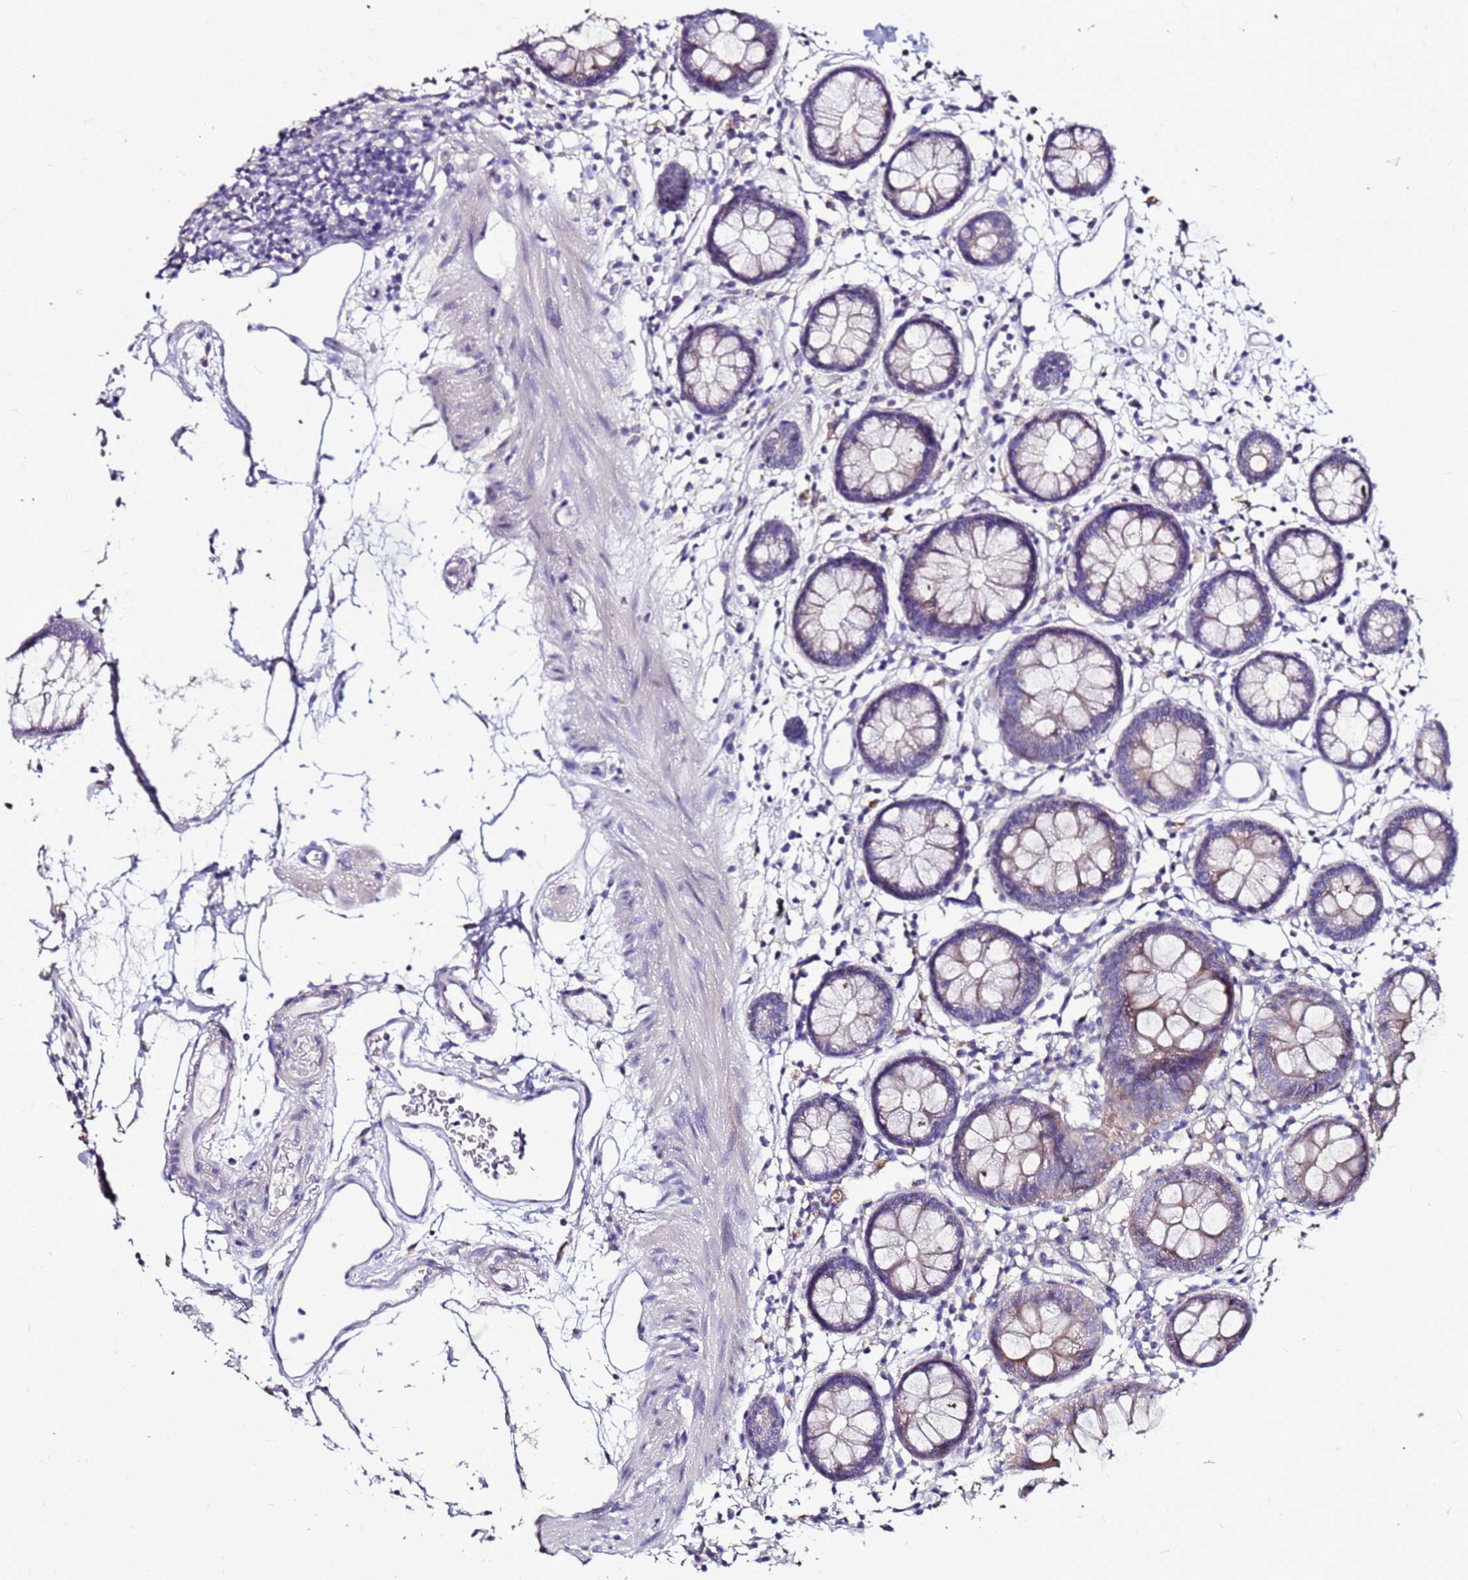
{"staining": {"intensity": "negative", "quantity": "none", "location": "none"}, "tissue": "colon", "cell_type": "Endothelial cells", "image_type": "normal", "snomed": [{"axis": "morphology", "description": "Normal tissue, NOS"}, {"axis": "topography", "description": "Colon"}], "caption": "Immunohistochemistry (IHC) photomicrograph of unremarkable colon: colon stained with DAB (3,3'-diaminobenzidine) displays no significant protein expression in endothelial cells.", "gene": "SLC44A3", "patient": {"sex": "female", "age": 84}}